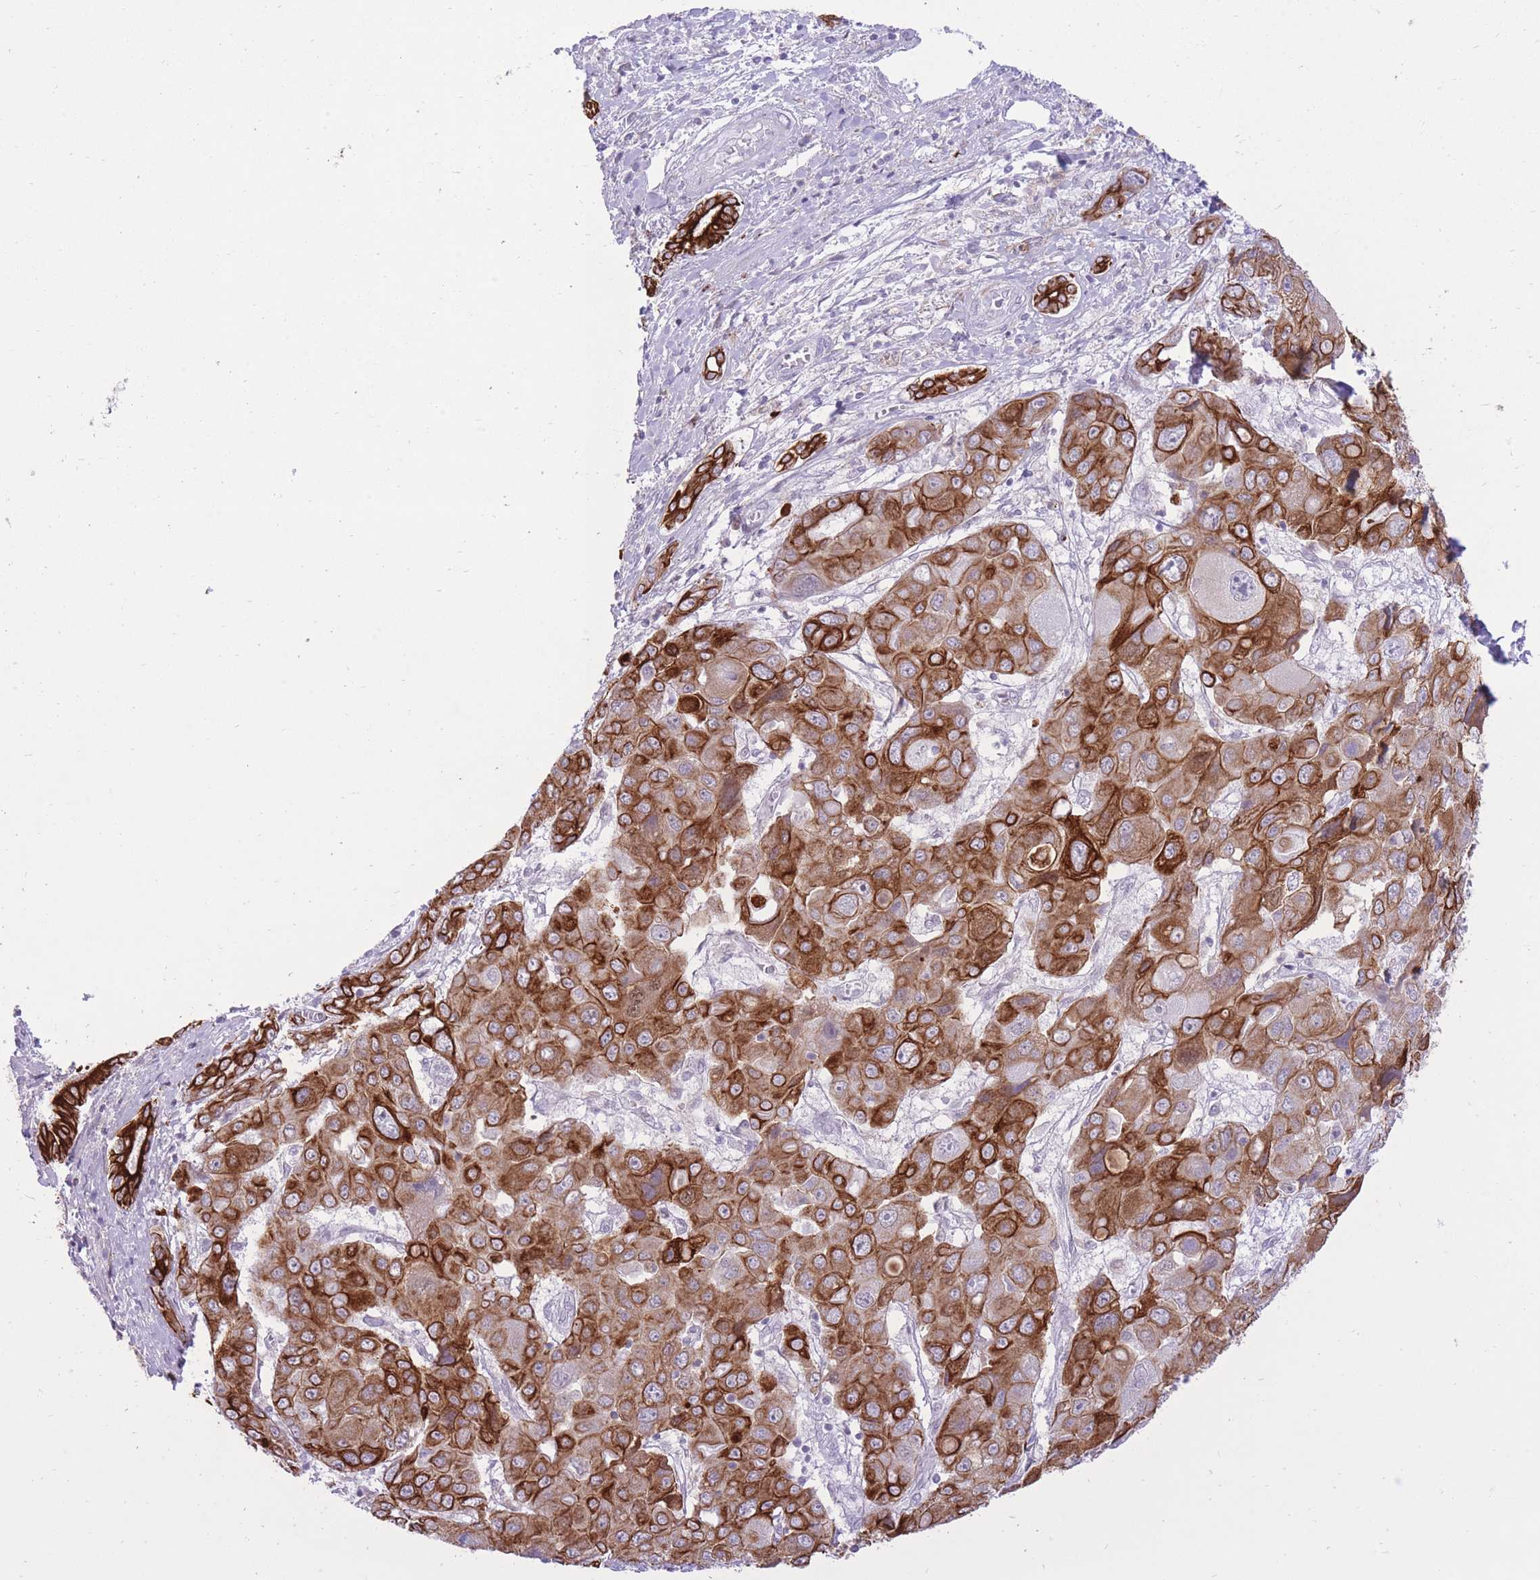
{"staining": {"intensity": "strong", "quantity": ">75%", "location": "cytoplasmic/membranous"}, "tissue": "liver cancer", "cell_type": "Tumor cells", "image_type": "cancer", "snomed": [{"axis": "morphology", "description": "Cholangiocarcinoma"}, {"axis": "topography", "description": "Liver"}], "caption": "Immunohistochemical staining of human liver cancer demonstrates high levels of strong cytoplasmic/membranous expression in about >75% of tumor cells.", "gene": "MEIS3", "patient": {"sex": "male", "age": 67}}